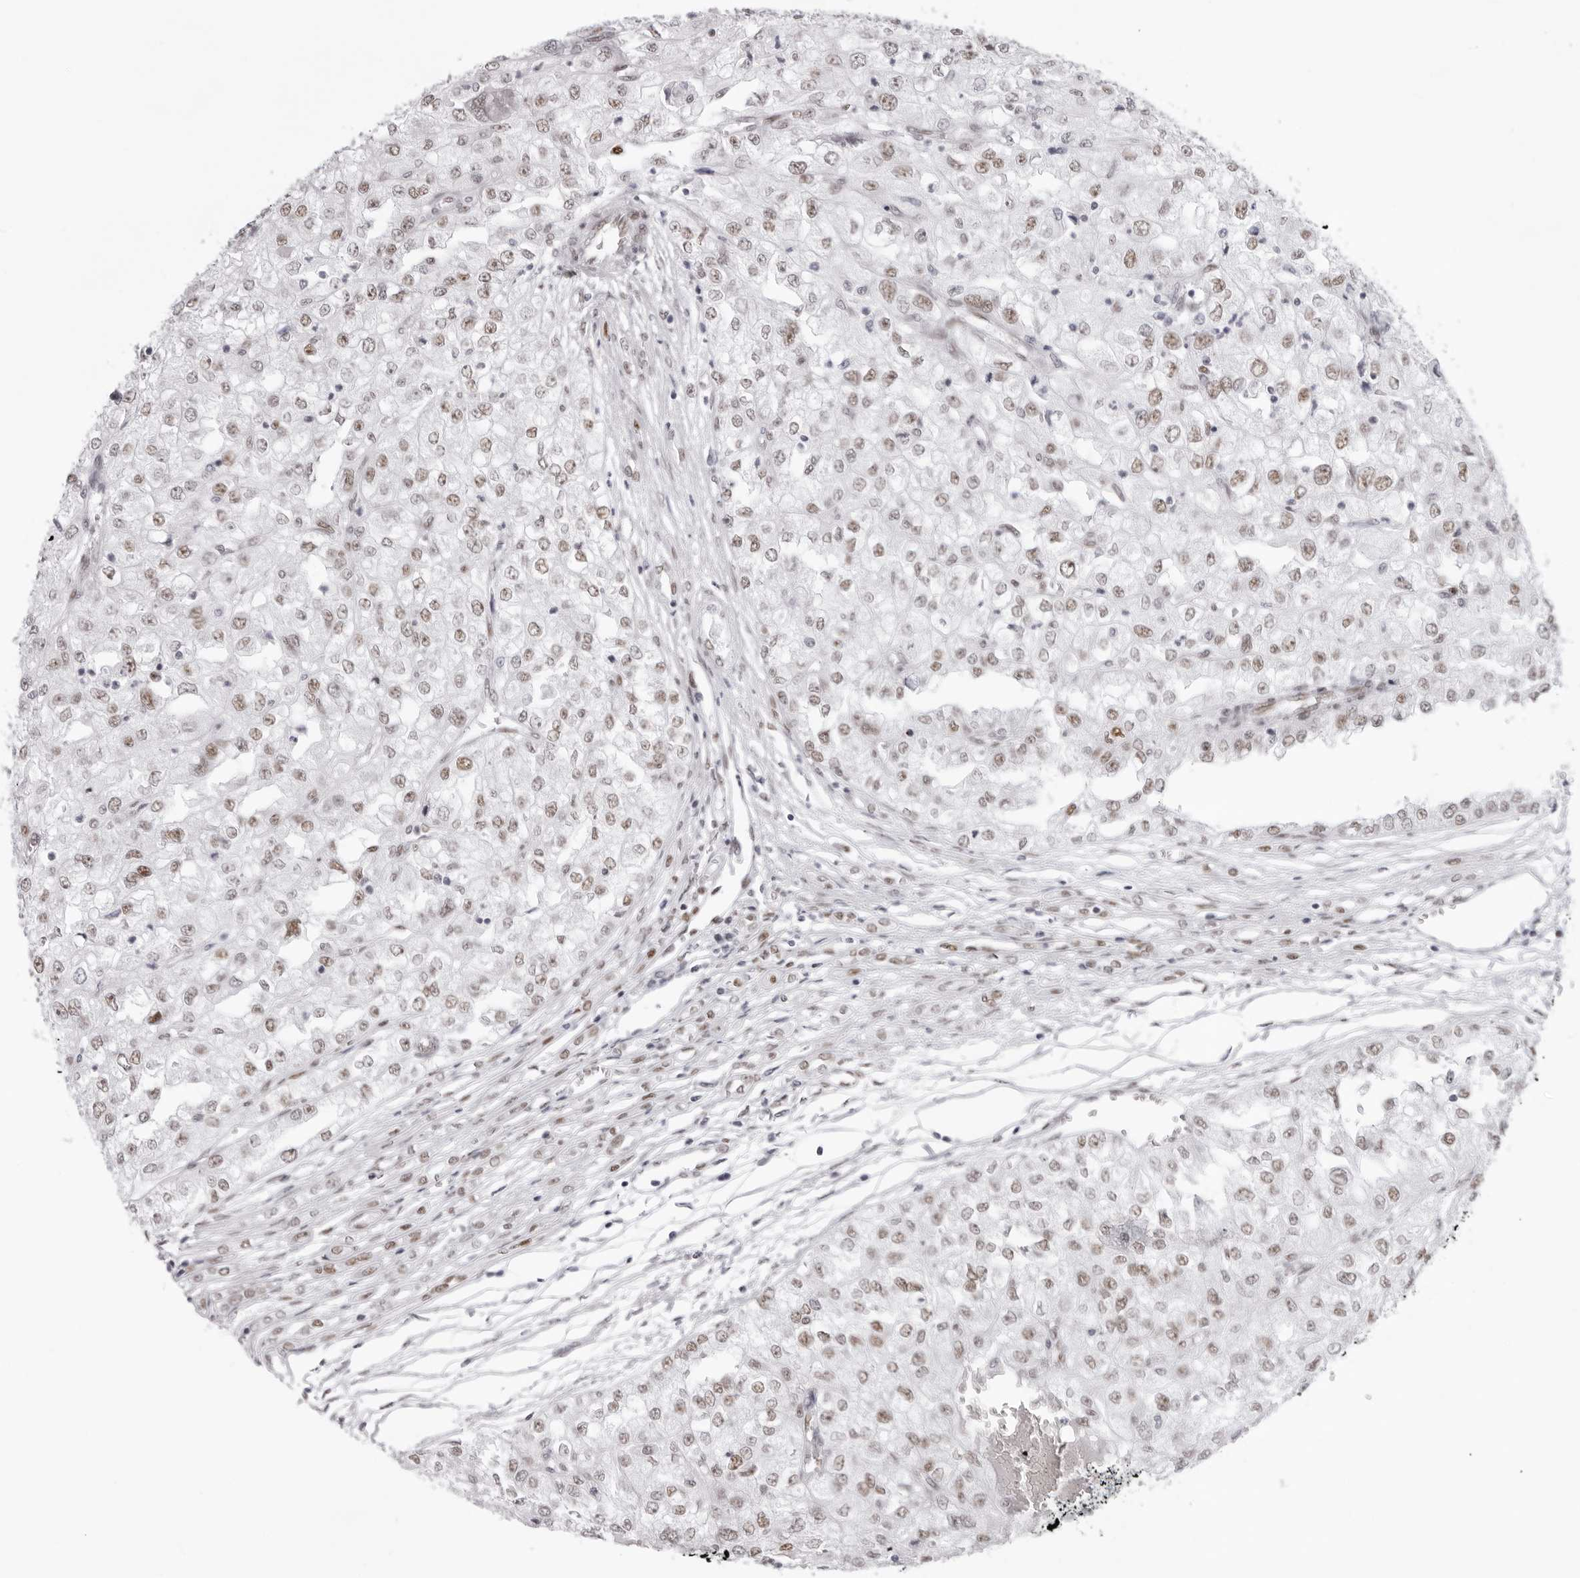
{"staining": {"intensity": "moderate", "quantity": ">75%", "location": "nuclear"}, "tissue": "renal cancer", "cell_type": "Tumor cells", "image_type": "cancer", "snomed": [{"axis": "morphology", "description": "Adenocarcinoma, NOS"}, {"axis": "topography", "description": "Kidney"}], "caption": "Human renal cancer stained with a brown dye displays moderate nuclear positive staining in about >75% of tumor cells.", "gene": "IRF2BP2", "patient": {"sex": "female", "age": 54}}